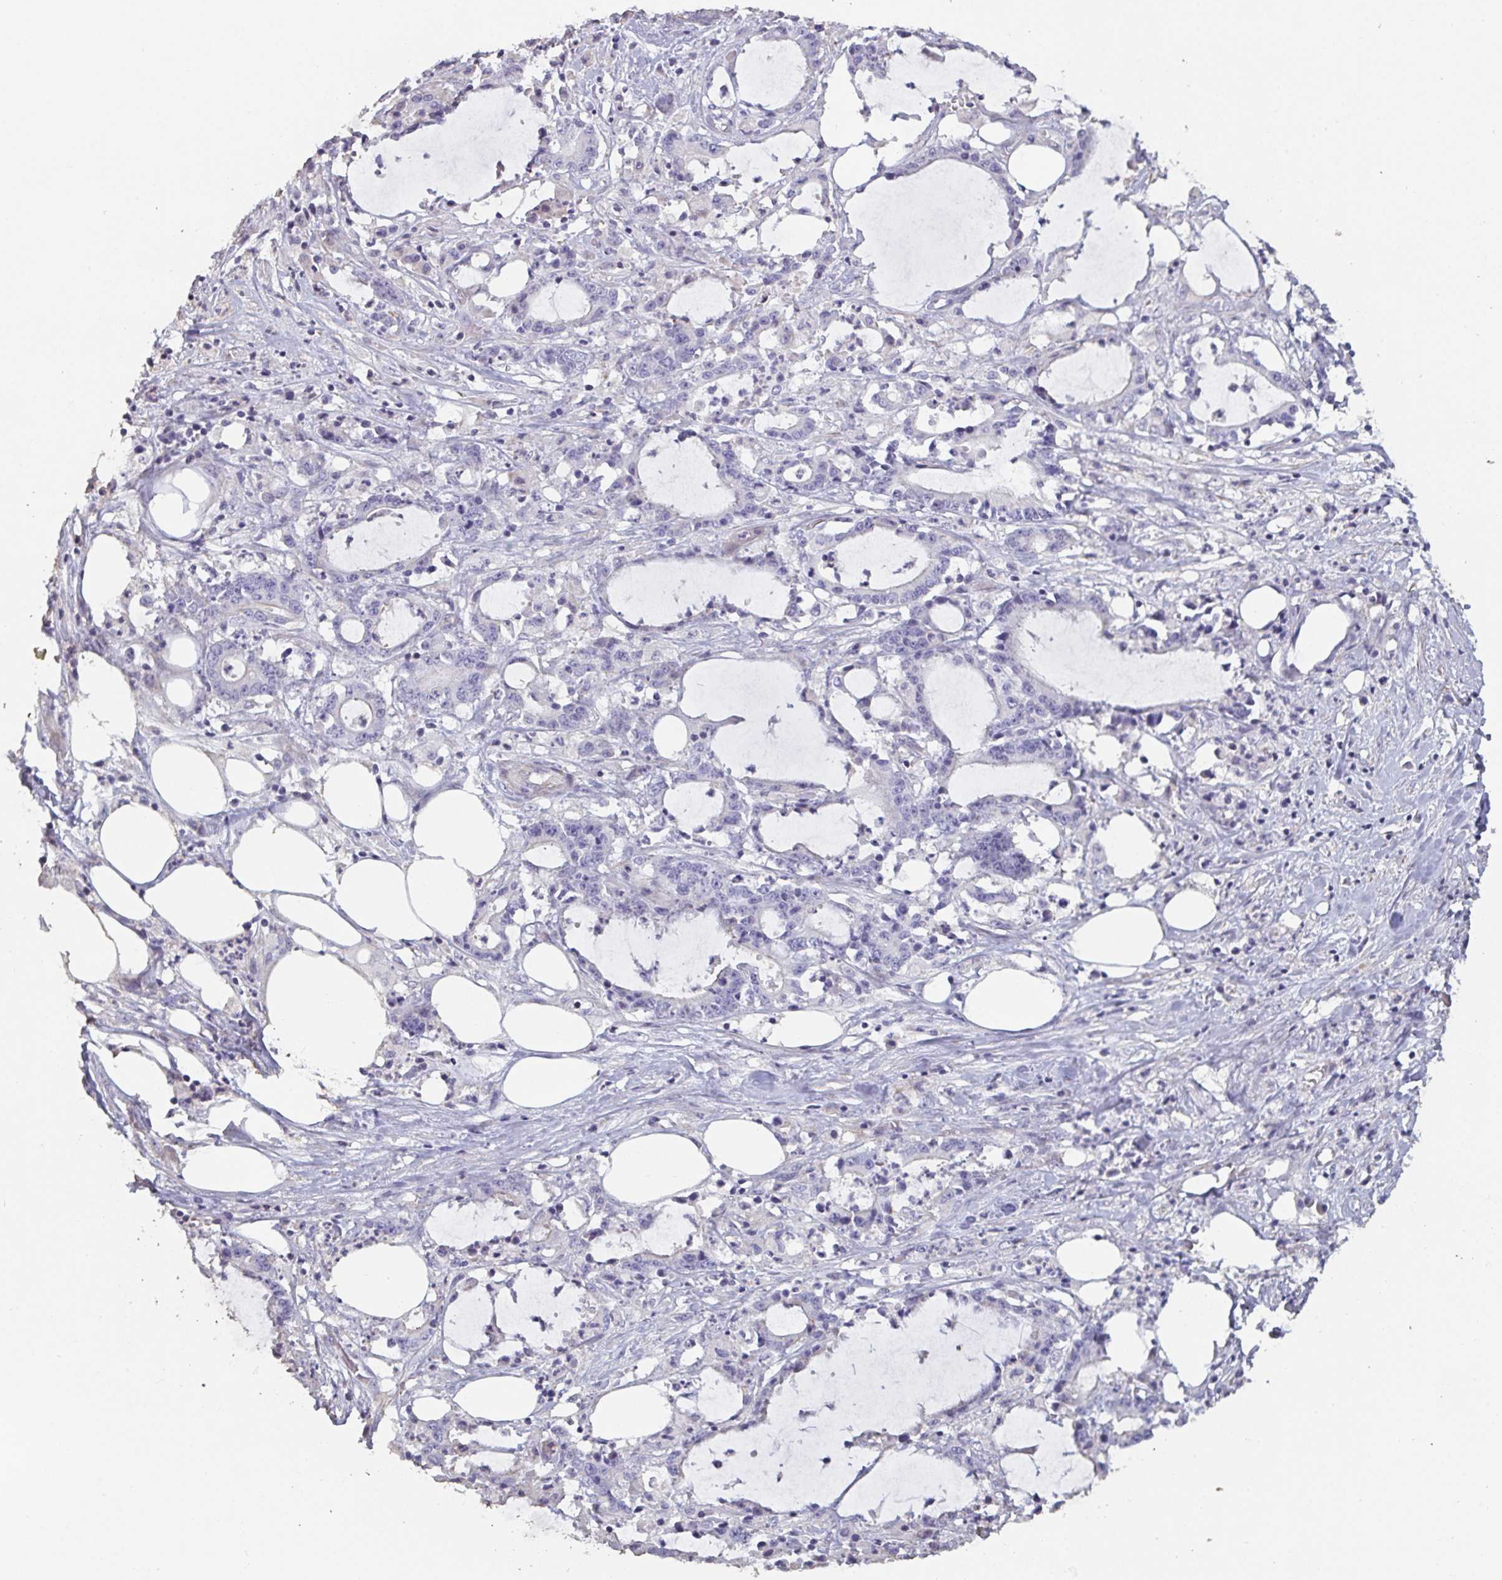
{"staining": {"intensity": "negative", "quantity": "none", "location": "none"}, "tissue": "stomach cancer", "cell_type": "Tumor cells", "image_type": "cancer", "snomed": [{"axis": "morphology", "description": "Adenocarcinoma, NOS"}, {"axis": "topography", "description": "Stomach, upper"}], "caption": "Immunohistochemistry (IHC) photomicrograph of human stomach cancer (adenocarcinoma) stained for a protein (brown), which displays no expression in tumor cells.", "gene": "OR5P3", "patient": {"sex": "male", "age": 68}}